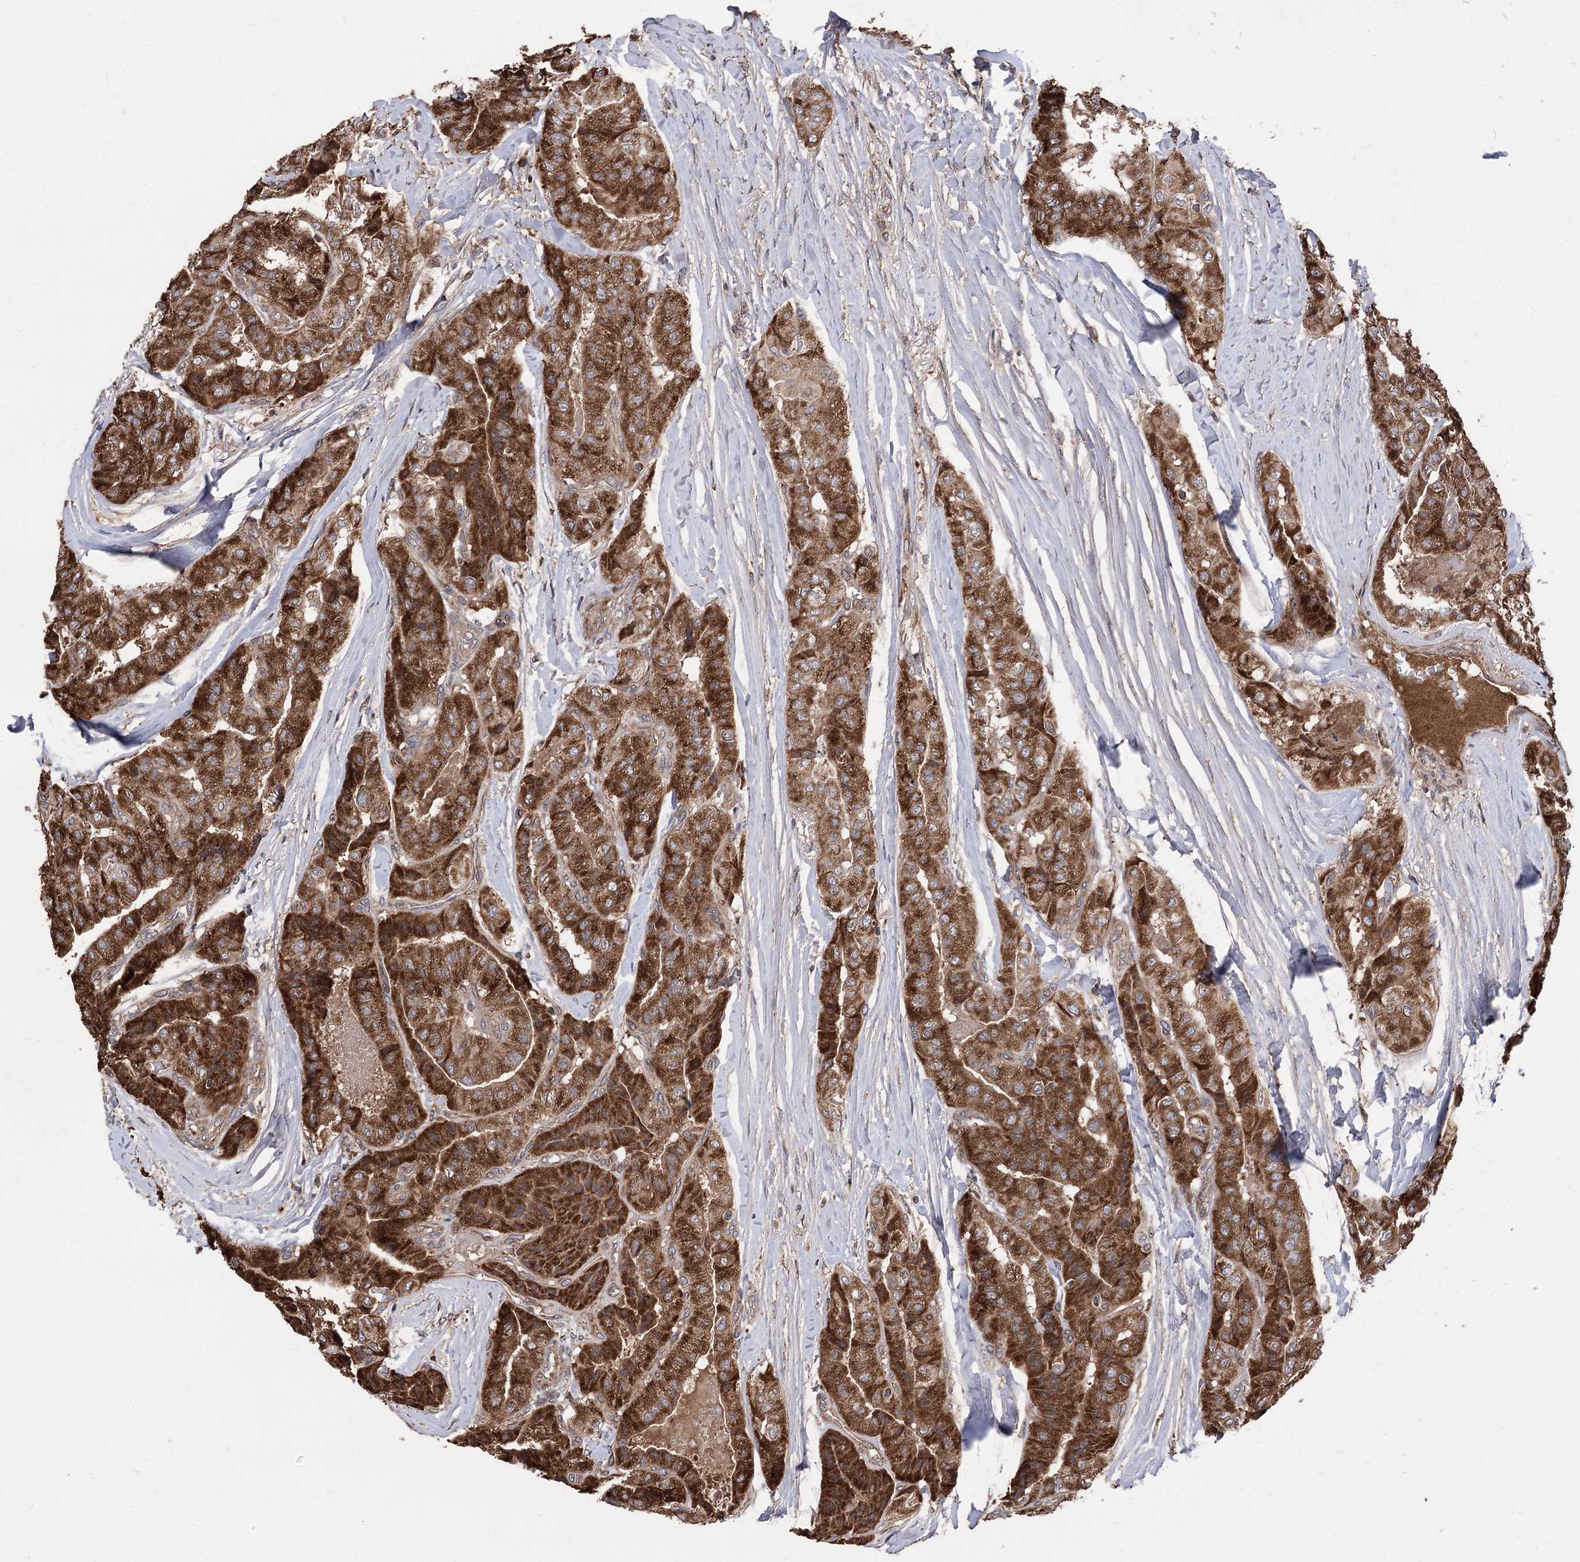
{"staining": {"intensity": "strong", "quantity": ">75%", "location": "cytoplasmic/membranous"}, "tissue": "thyroid cancer", "cell_type": "Tumor cells", "image_type": "cancer", "snomed": [{"axis": "morphology", "description": "Papillary adenocarcinoma, NOS"}, {"axis": "topography", "description": "Thyroid gland"}], "caption": "Tumor cells exhibit high levels of strong cytoplasmic/membranous positivity in approximately >75% of cells in human thyroid cancer (papillary adenocarcinoma).", "gene": "RASSF3", "patient": {"sex": "female", "age": 59}}